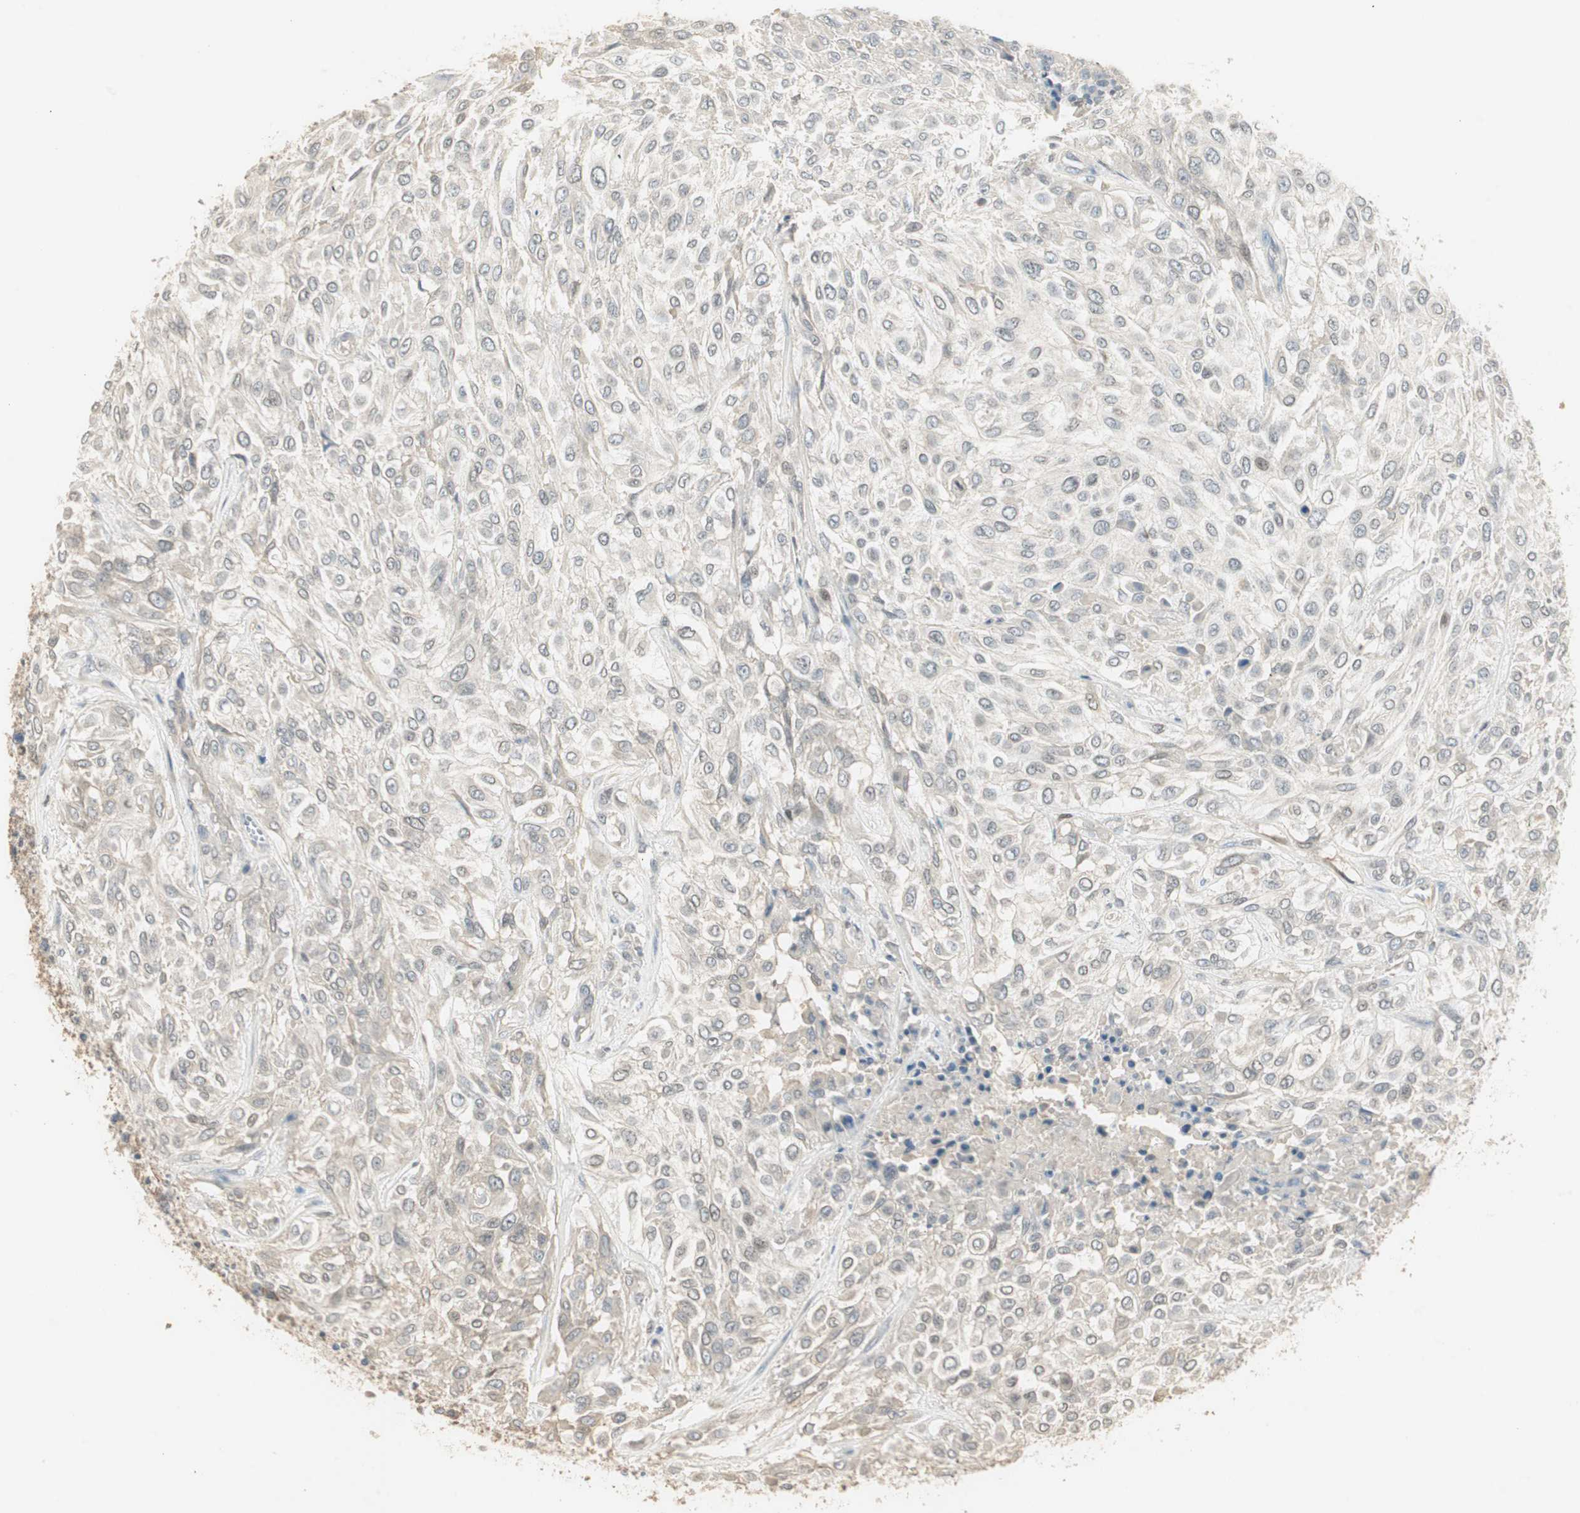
{"staining": {"intensity": "weak", "quantity": "<25%", "location": "cytoplasmic/membranous,nuclear"}, "tissue": "urothelial cancer", "cell_type": "Tumor cells", "image_type": "cancer", "snomed": [{"axis": "morphology", "description": "Urothelial carcinoma, High grade"}, {"axis": "topography", "description": "Urinary bladder"}], "caption": "Image shows no significant protein positivity in tumor cells of urothelial cancer. The staining was performed using DAB (3,3'-diaminobenzidine) to visualize the protein expression in brown, while the nuclei were stained in blue with hematoxylin (Magnification: 20x).", "gene": "RUNX2", "patient": {"sex": "male", "age": 57}}